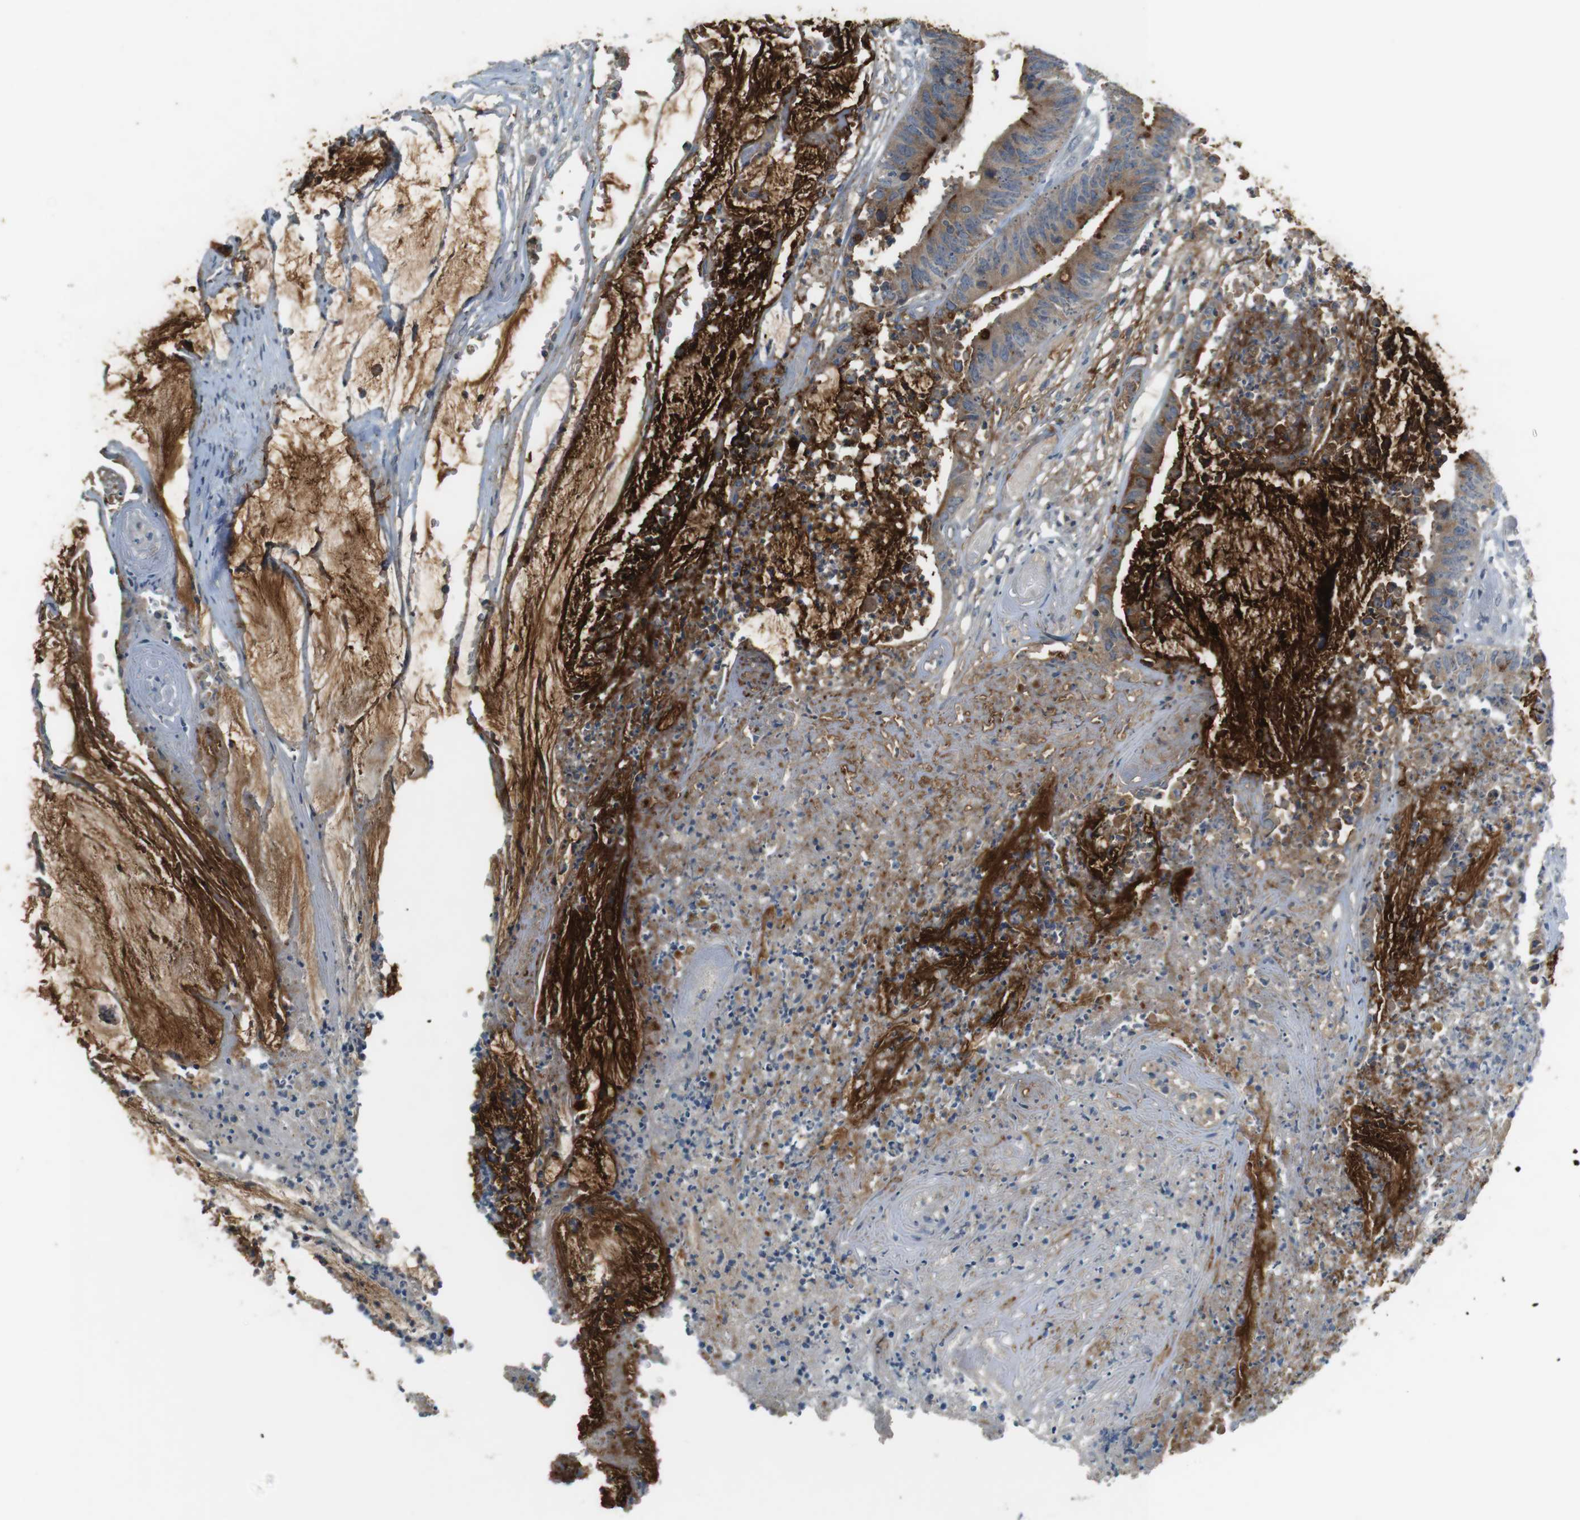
{"staining": {"intensity": "strong", "quantity": "25%-75%", "location": "cytoplasmic/membranous"}, "tissue": "colorectal cancer", "cell_type": "Tumor cells", "image_type": "cancer", "snomed": [{"axis": "morphology", "description": "Adenocarcinoma, NOS"}, {"axis": "topography", "description": "Rectum"}], "caption": "Colorectal cancer stained with a brown dye exhibits strong cytoplasmic/membranous positive staining in approximately 25%-75% of tumor cells.", "gene": "MUC5B", "patient": {"sex": "female", "age": 66}}